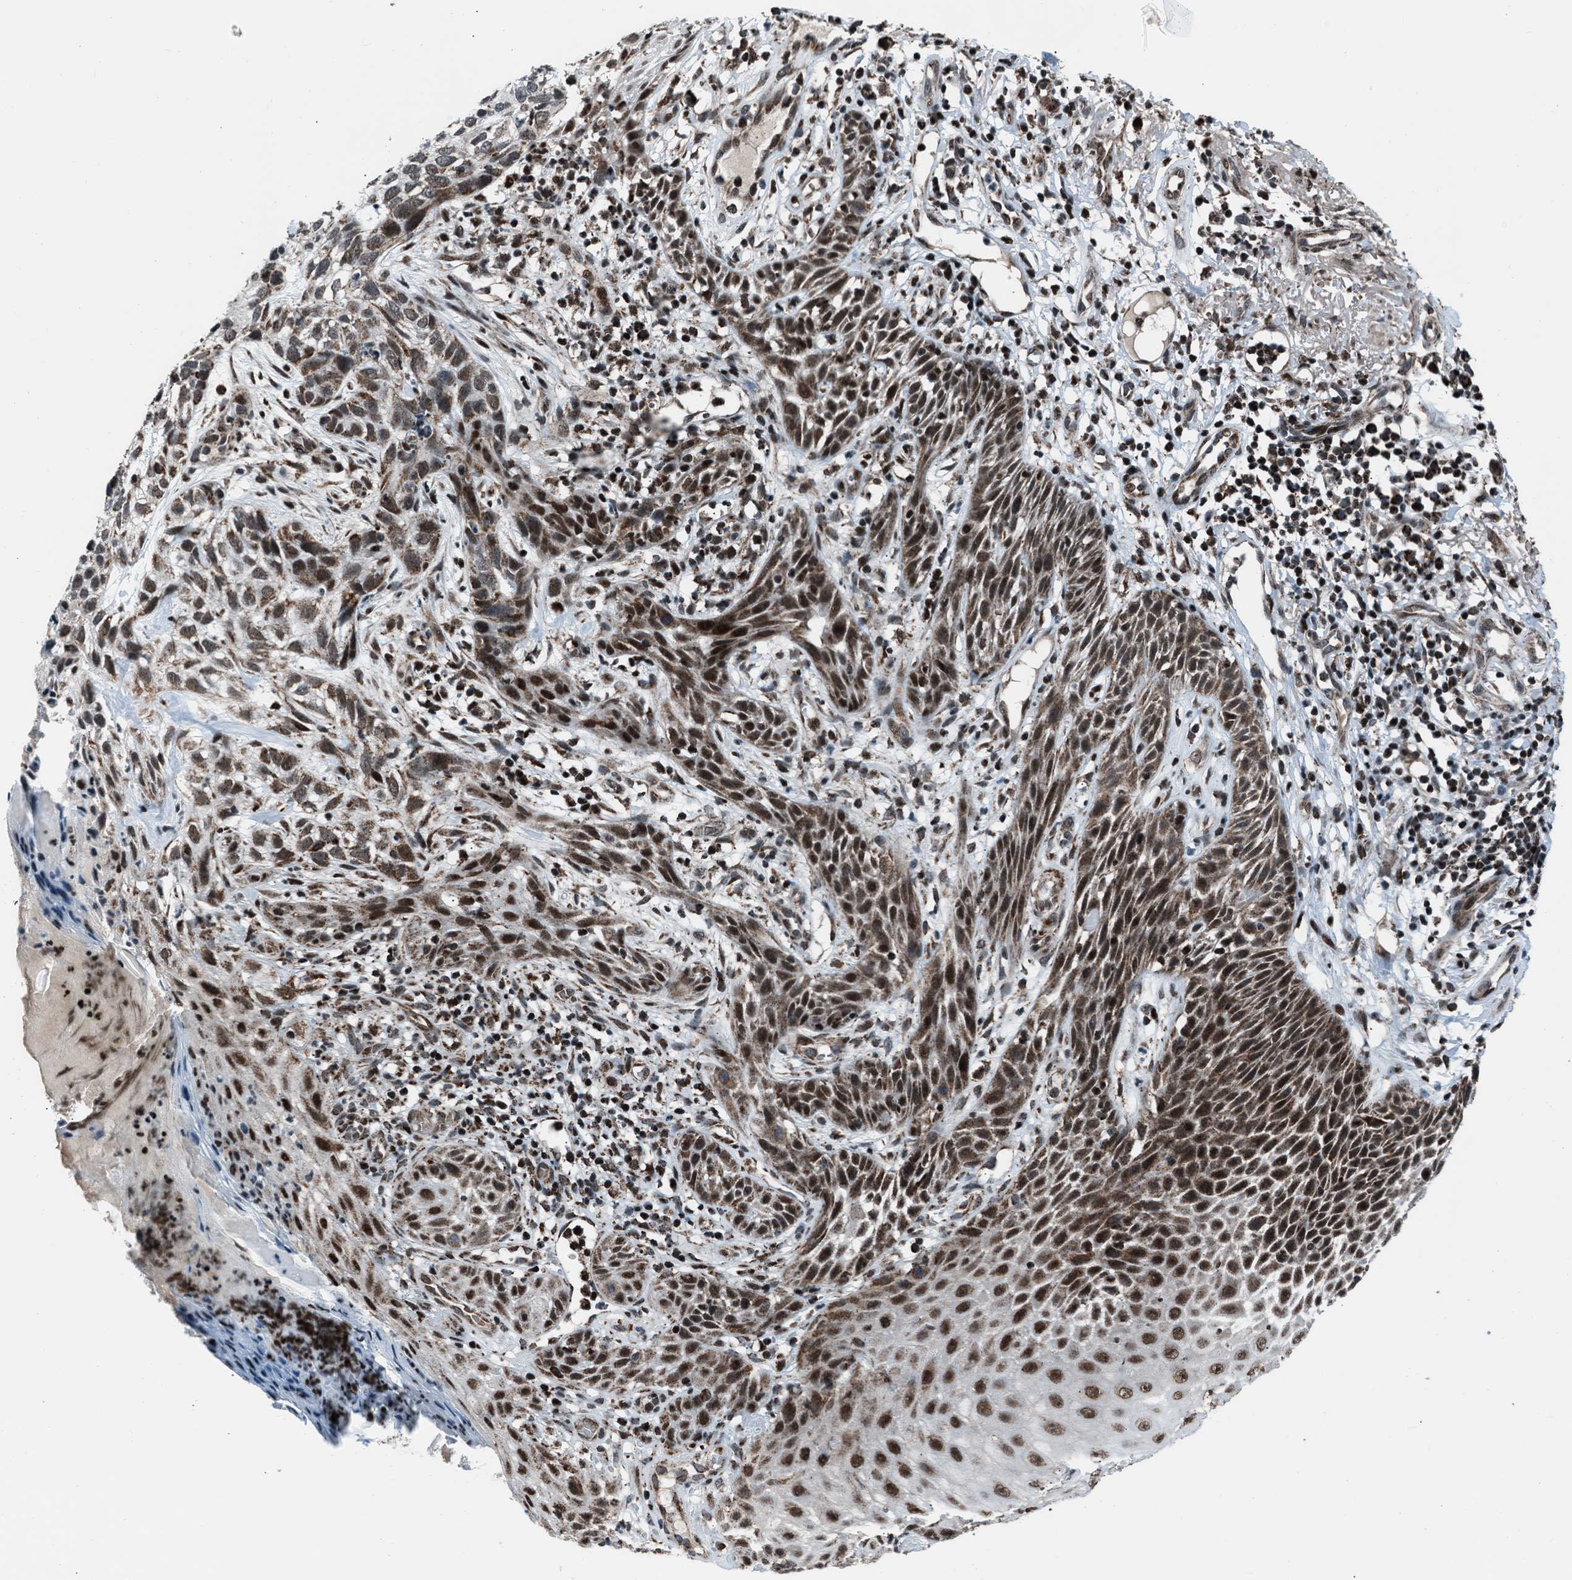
{"staining": {"intensity": "moderate", "quantity": ">75%", "location": "nuclear"}, "tissue": "skin cancer", "cell_type": "Tumor cells", "image_type": "cancer", "snomed": [{"axis": "morphology", "description": "Normal tissue, NOS"}, {"axis": "morphology", "description": "Basal cell carcinoma"}, {"axis": "topography", "description": "Skin"}], "caption": "A histopathology image showing moderate nuclear expression in approximately >75% of tumor cells in skin cancer, as visualized by brown immunohistochemical staining.", "gene": "MORC3", "patient": {"sex": "male", "age": 79}}